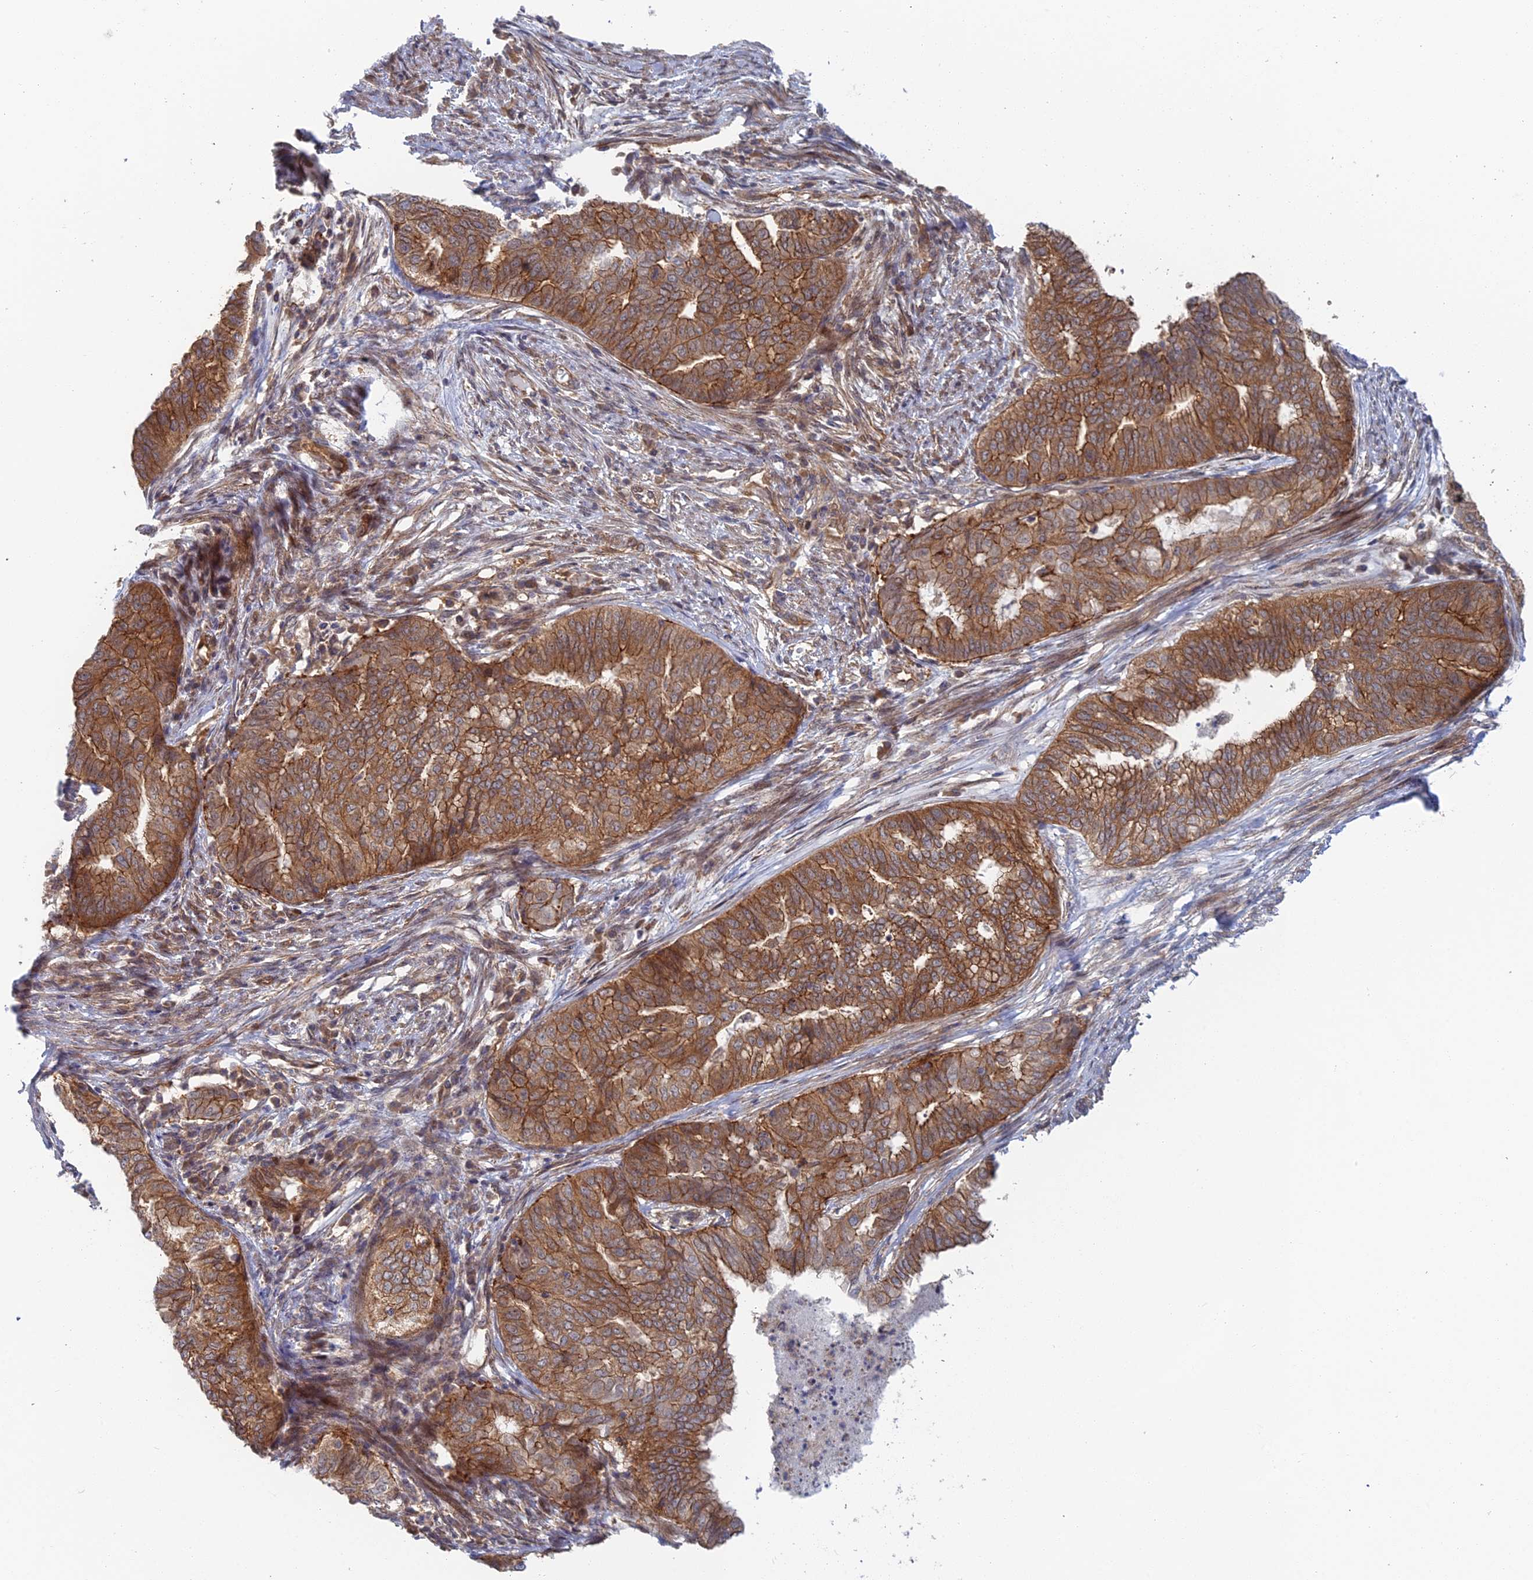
{"staining": {"intensity": "moderate", "quantity": "25%-75%", "location": "cytoplasmic/membranous"}, "tissue": "endometrial cancer", "cell_type": "Tumor cells", "image_type": "cancer", "snomed": [{"axis": "morphology", "description": "Adenocarcinoma, NOS"}, {"axis": "topography", "description": "Endometrium"}], "caption": "Immunohistochemical staining of human adenocarcinoma (endometrial) displays medium levels of moderate cytoplasmic/membranous protein expression in approximately 25%-75% of tumor cells. (IHC, brightfield microscopy, high magnification).", "gene": "ABHD1", "patient": {"sex": "female", "age": 79}}